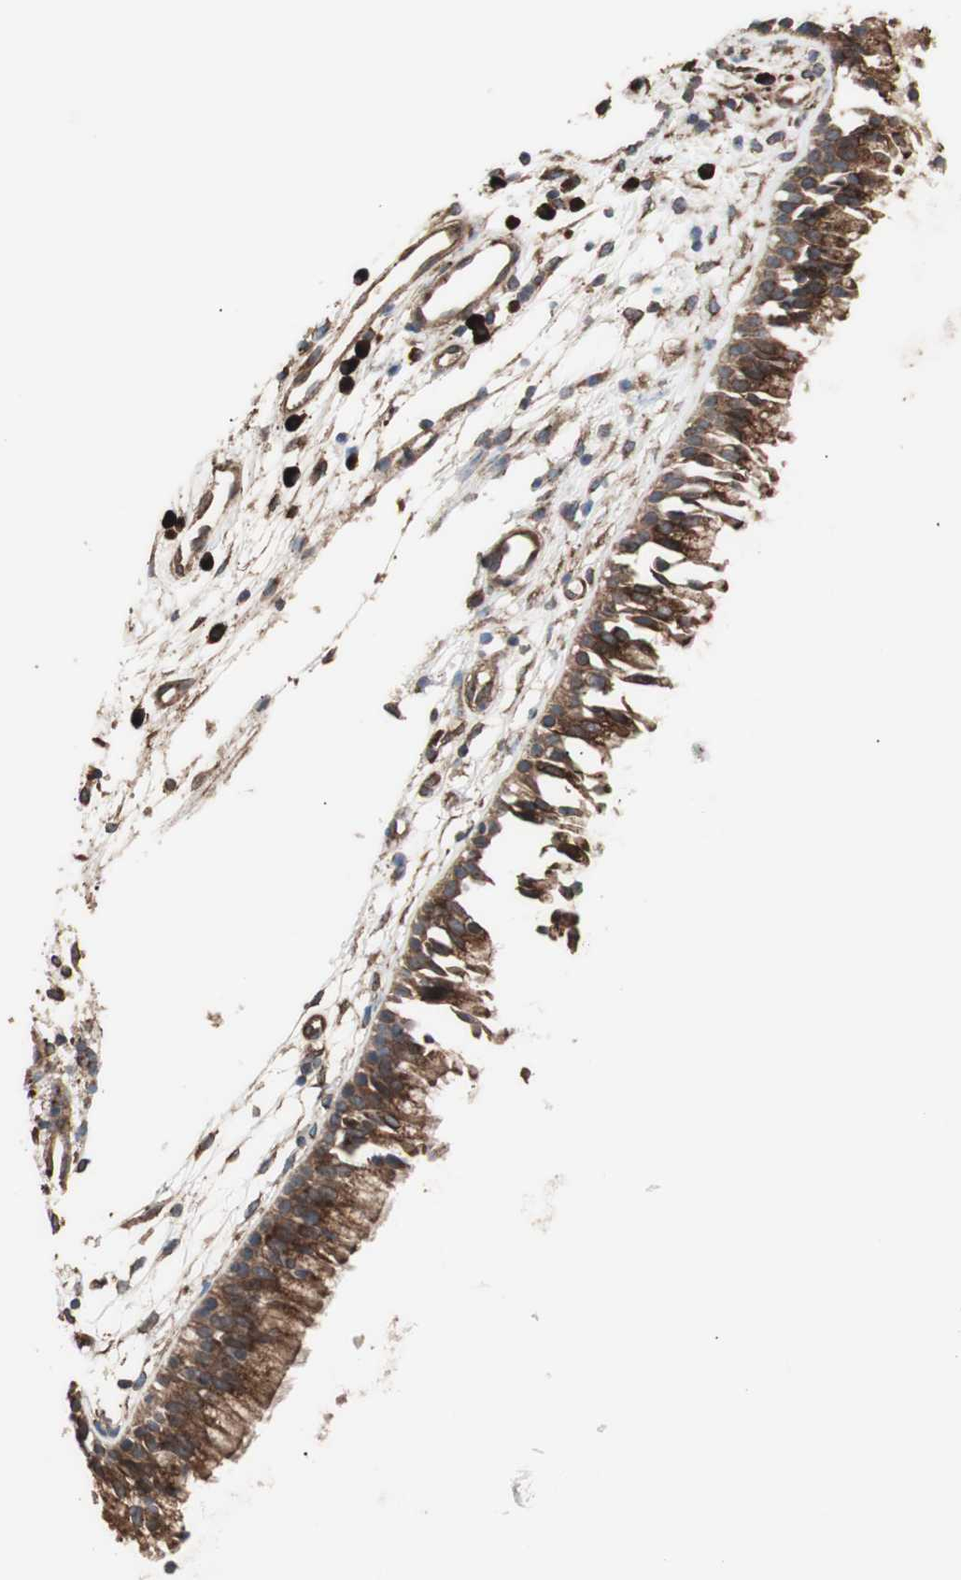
{"staining": {"intensity": "moderate", "quantity": ">75%", "location": "cytoplasmic/membranous"}, "tissue": "nasopharynx", "cell_type": "Respiratory epithelial cells", "image_type": "normal", "snomed": [{"axis": "morphology", "description": "Normal tissue, NOS"}, {"axis": "topography", "description": "Nasopharynx"}], "caption": "Protein expression analysis of normal nasopharynx shows moderate cytoplasmic/membranous staining in about >75% of respiratory epithelial cells.", "gene": "LZTS1", "patient": {"sex": "male", "age": 21}}